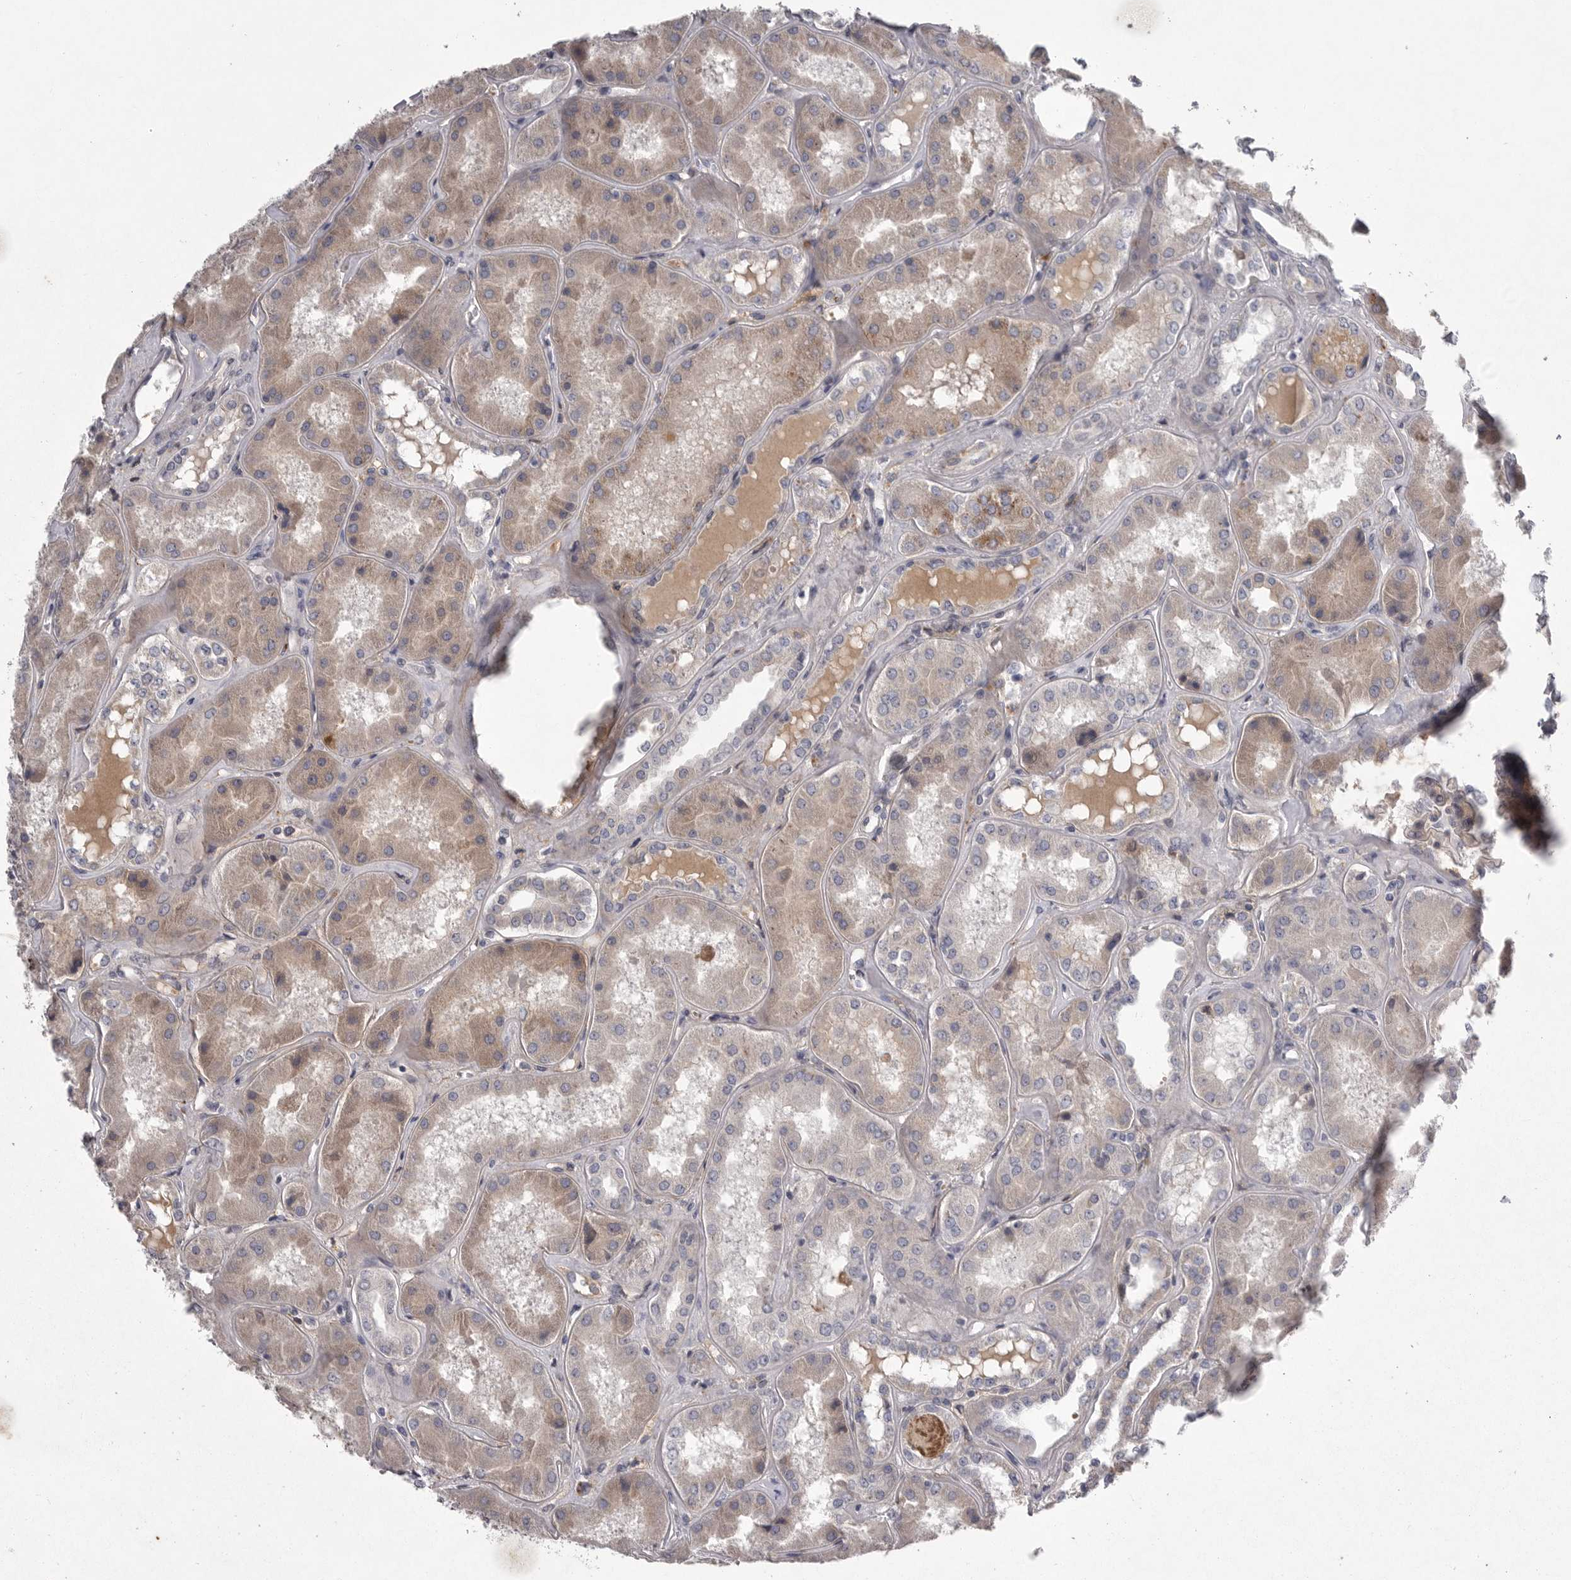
{"staining": {"intensity": "moderate", "quantity": "25%-75%", "location": "cytoplasmic/membranous"}, "tissue": "kidney", "cell_type": "Cells in glomeruli", "image_type": "normal", "snomed": [{"axis": "morphology", "description": "Normal tissue, NOS"}, {"axis": "topography", "description": "Kidney"}], "caption": "IHC histopathology image of benign human kidney stained for a protein (brown), which shows medium levels of moderate cytoplasmic/membranous staining in about 25%-75% of cells in glomeruli.", "gene": "CRP", "patient": {"sex": "female", "age": 56}}